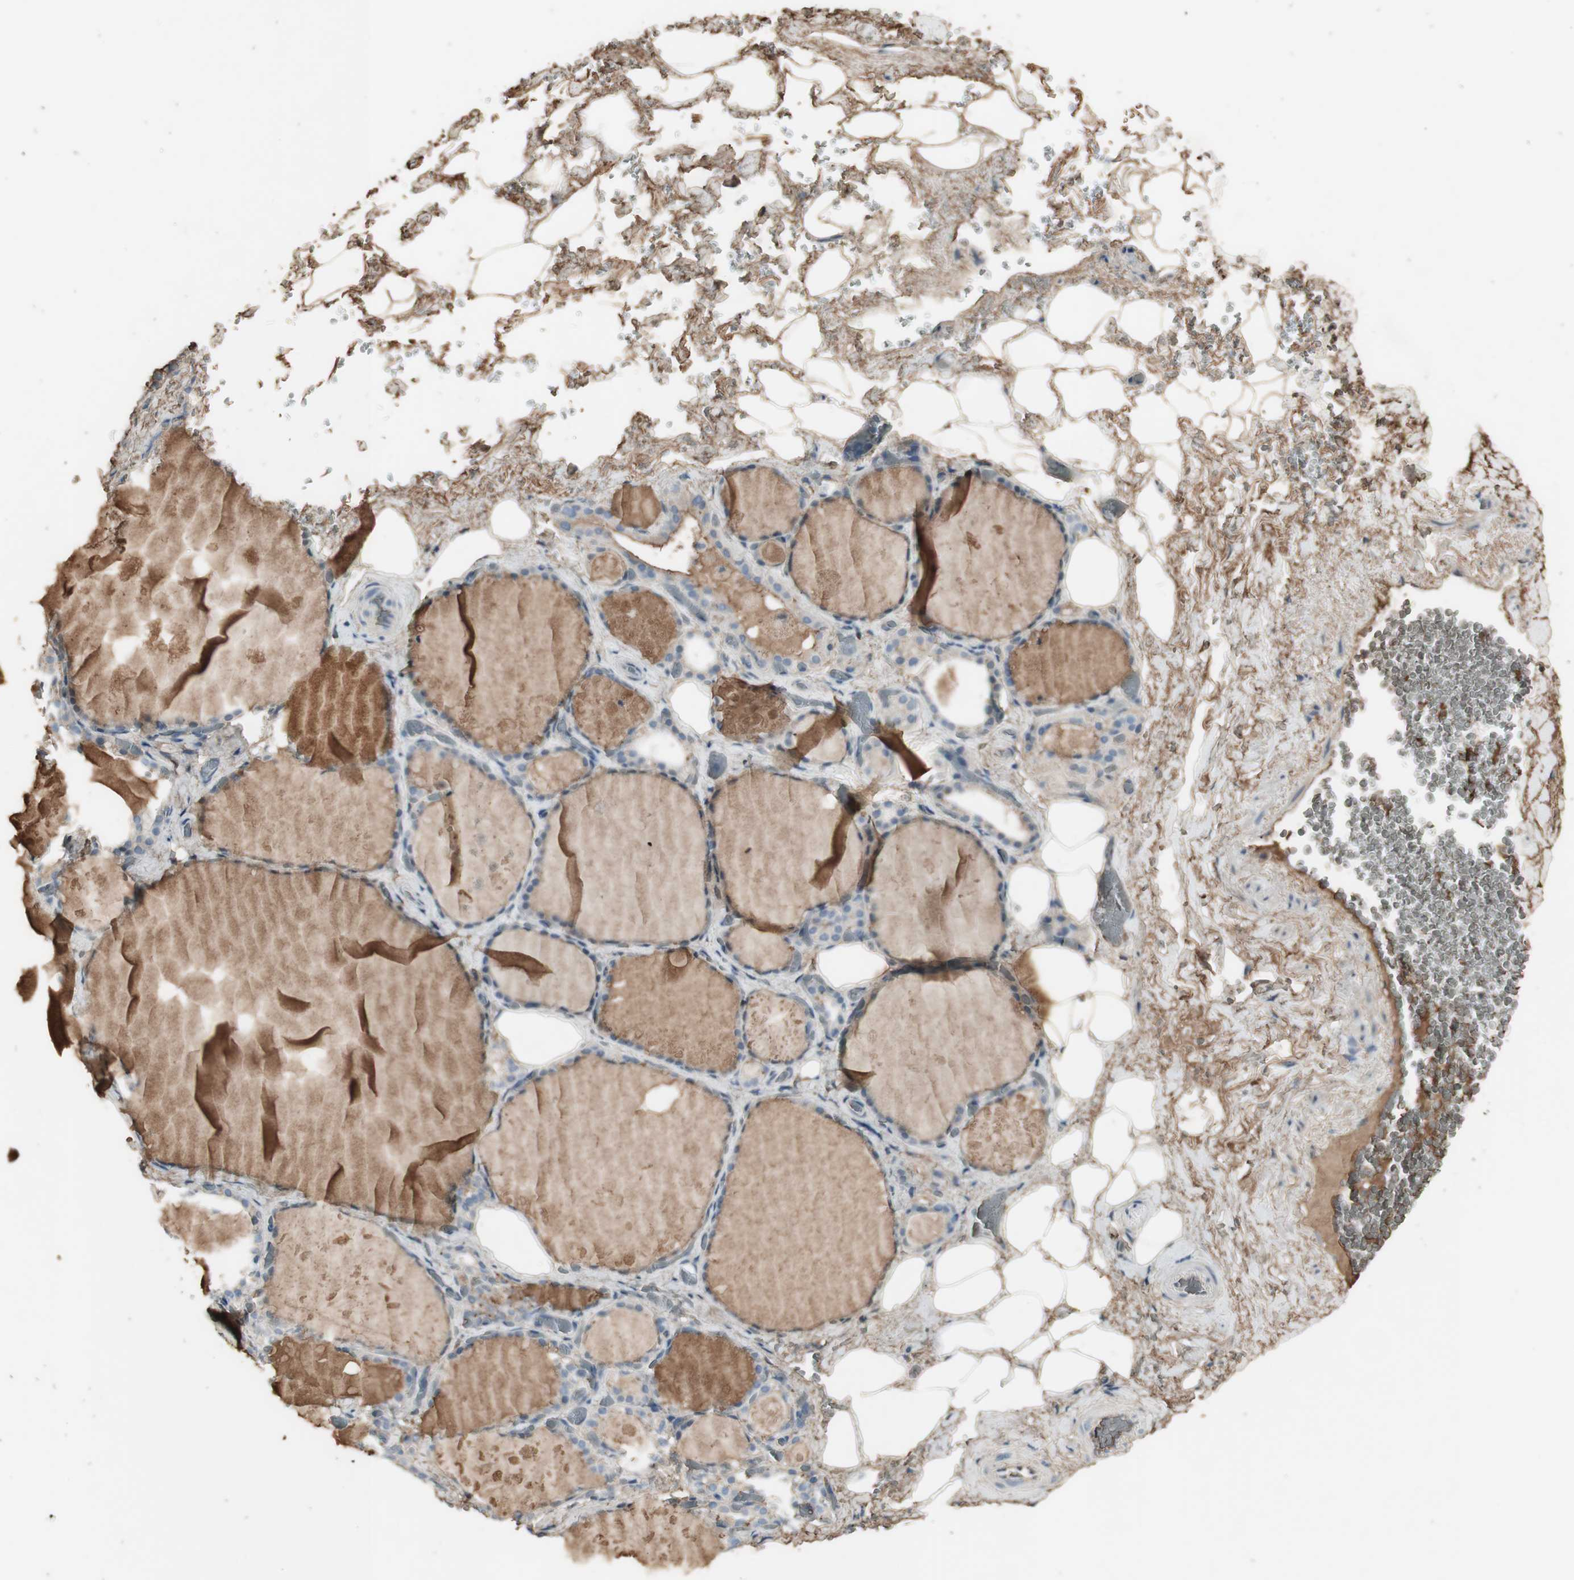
{"staining": {"intensity": "weak", "quantity": "<25%", "location": "cytoplasmic/membranous"}, "tissue": "thyroid gland", "cell_type": "Glandular cells", "image_type": "normal", "snomed": [{"axis": "morphology", "description": "Normal tissue, NOS"}, {"axis": "topography", "description": "Thyroid gland"}], "caption": "This is a photomicrograph of IHC staining of benign thyroid gland, which shows no expression in glandular cells.", "gene": "MMP14", "patient": {"sex": "male", "age": 61}}